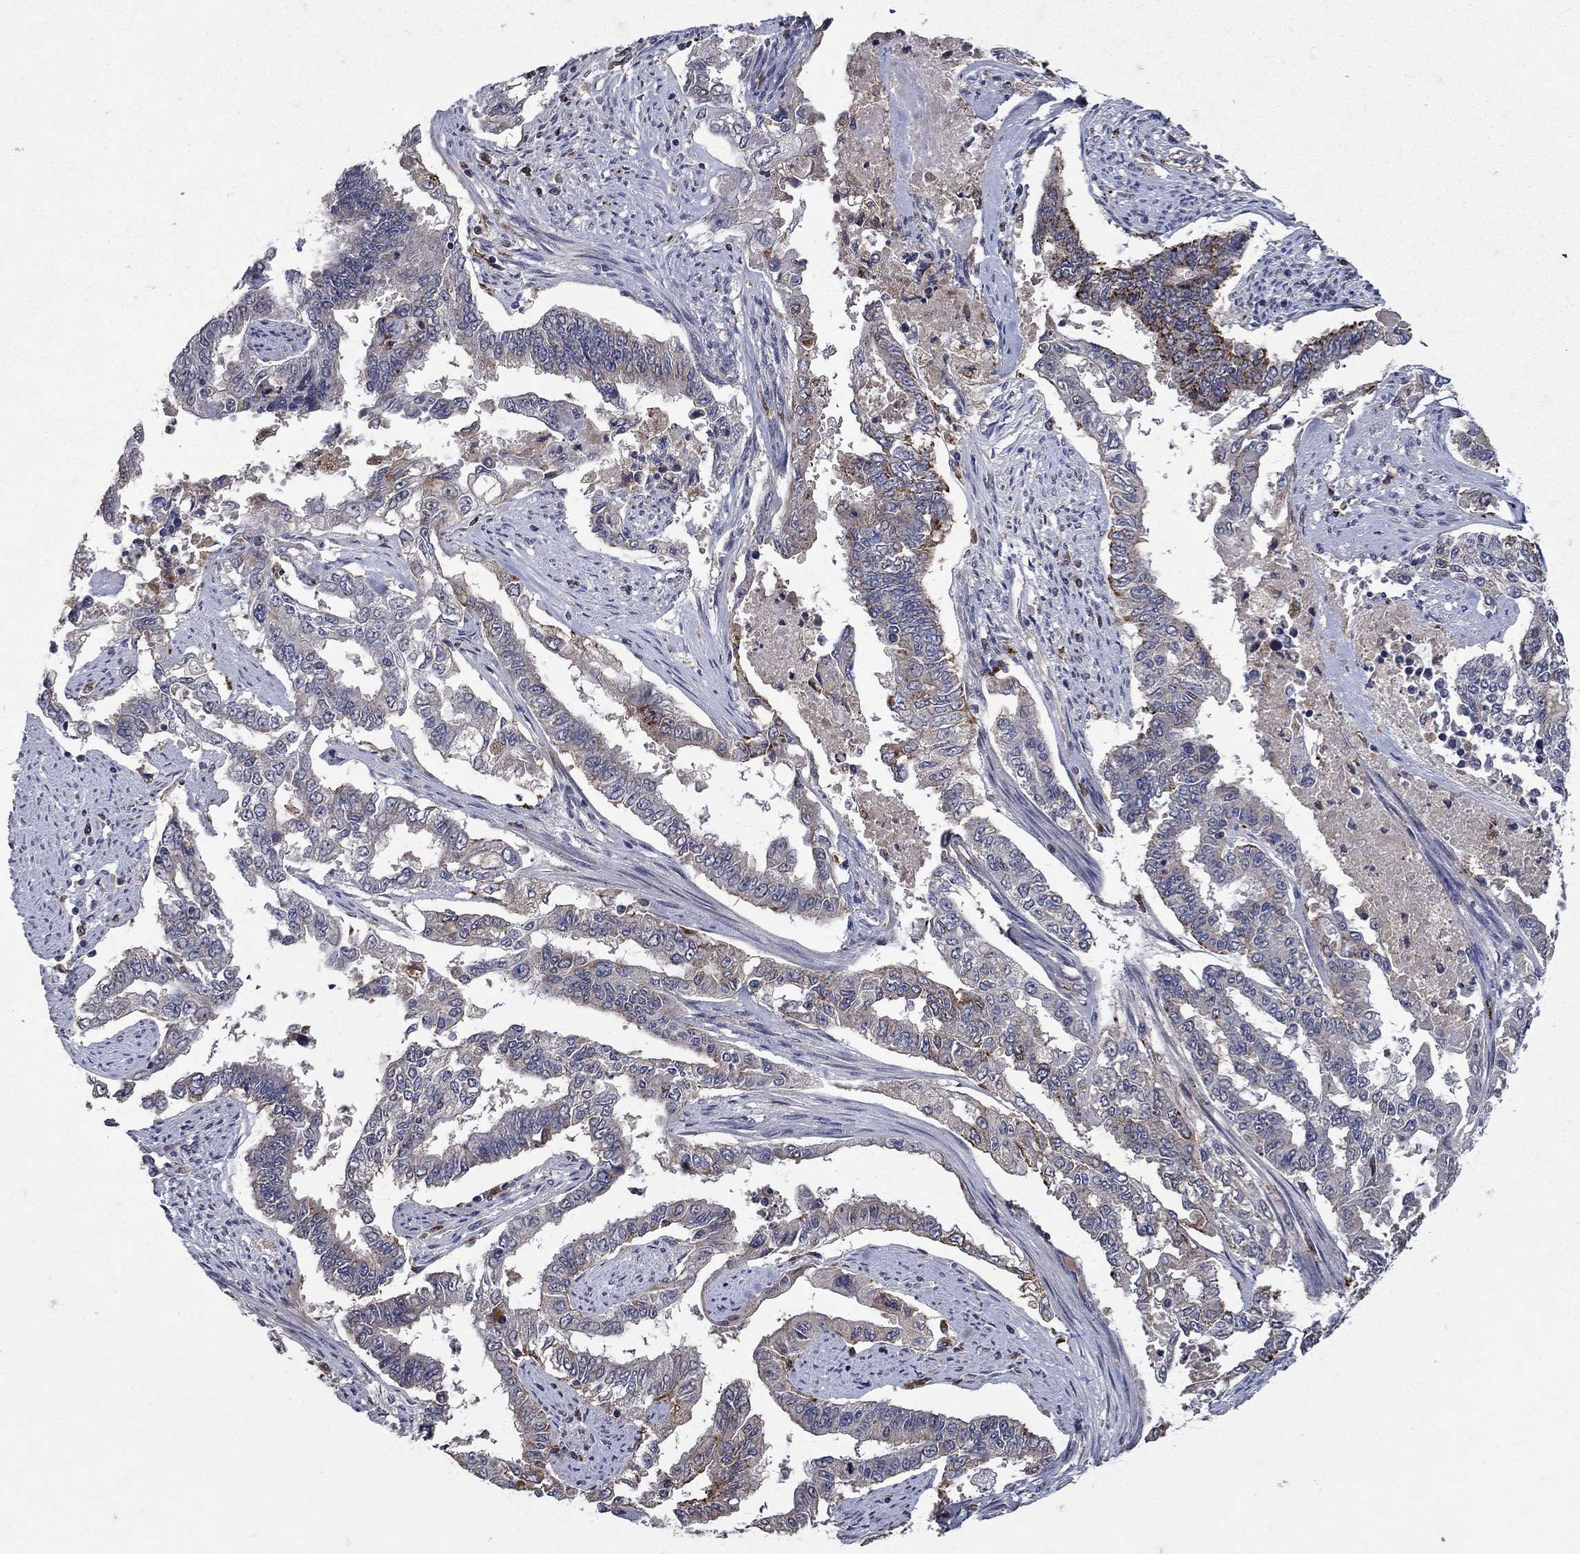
{"staining": {"intensity": "weak", "quantity": "<25%", "location": "cytoplasmic/membranous"}, "tissue": "endometrial cancer", "cell_type": "Tumor cells", "image_type": "cancer", "snomed": [{"axis": "morphology", "description": "Adenocarcinoma, NOS"}, {"axis": "topography", "description": "Uterus"}], "caption": "An immunohistochemistry photomicrograph of endometrial cancer is shown. There is no staining in tumor cells of endometrial cancer.", "gene": "NPC2", "patient": {"sex": "female", "age": 59}}